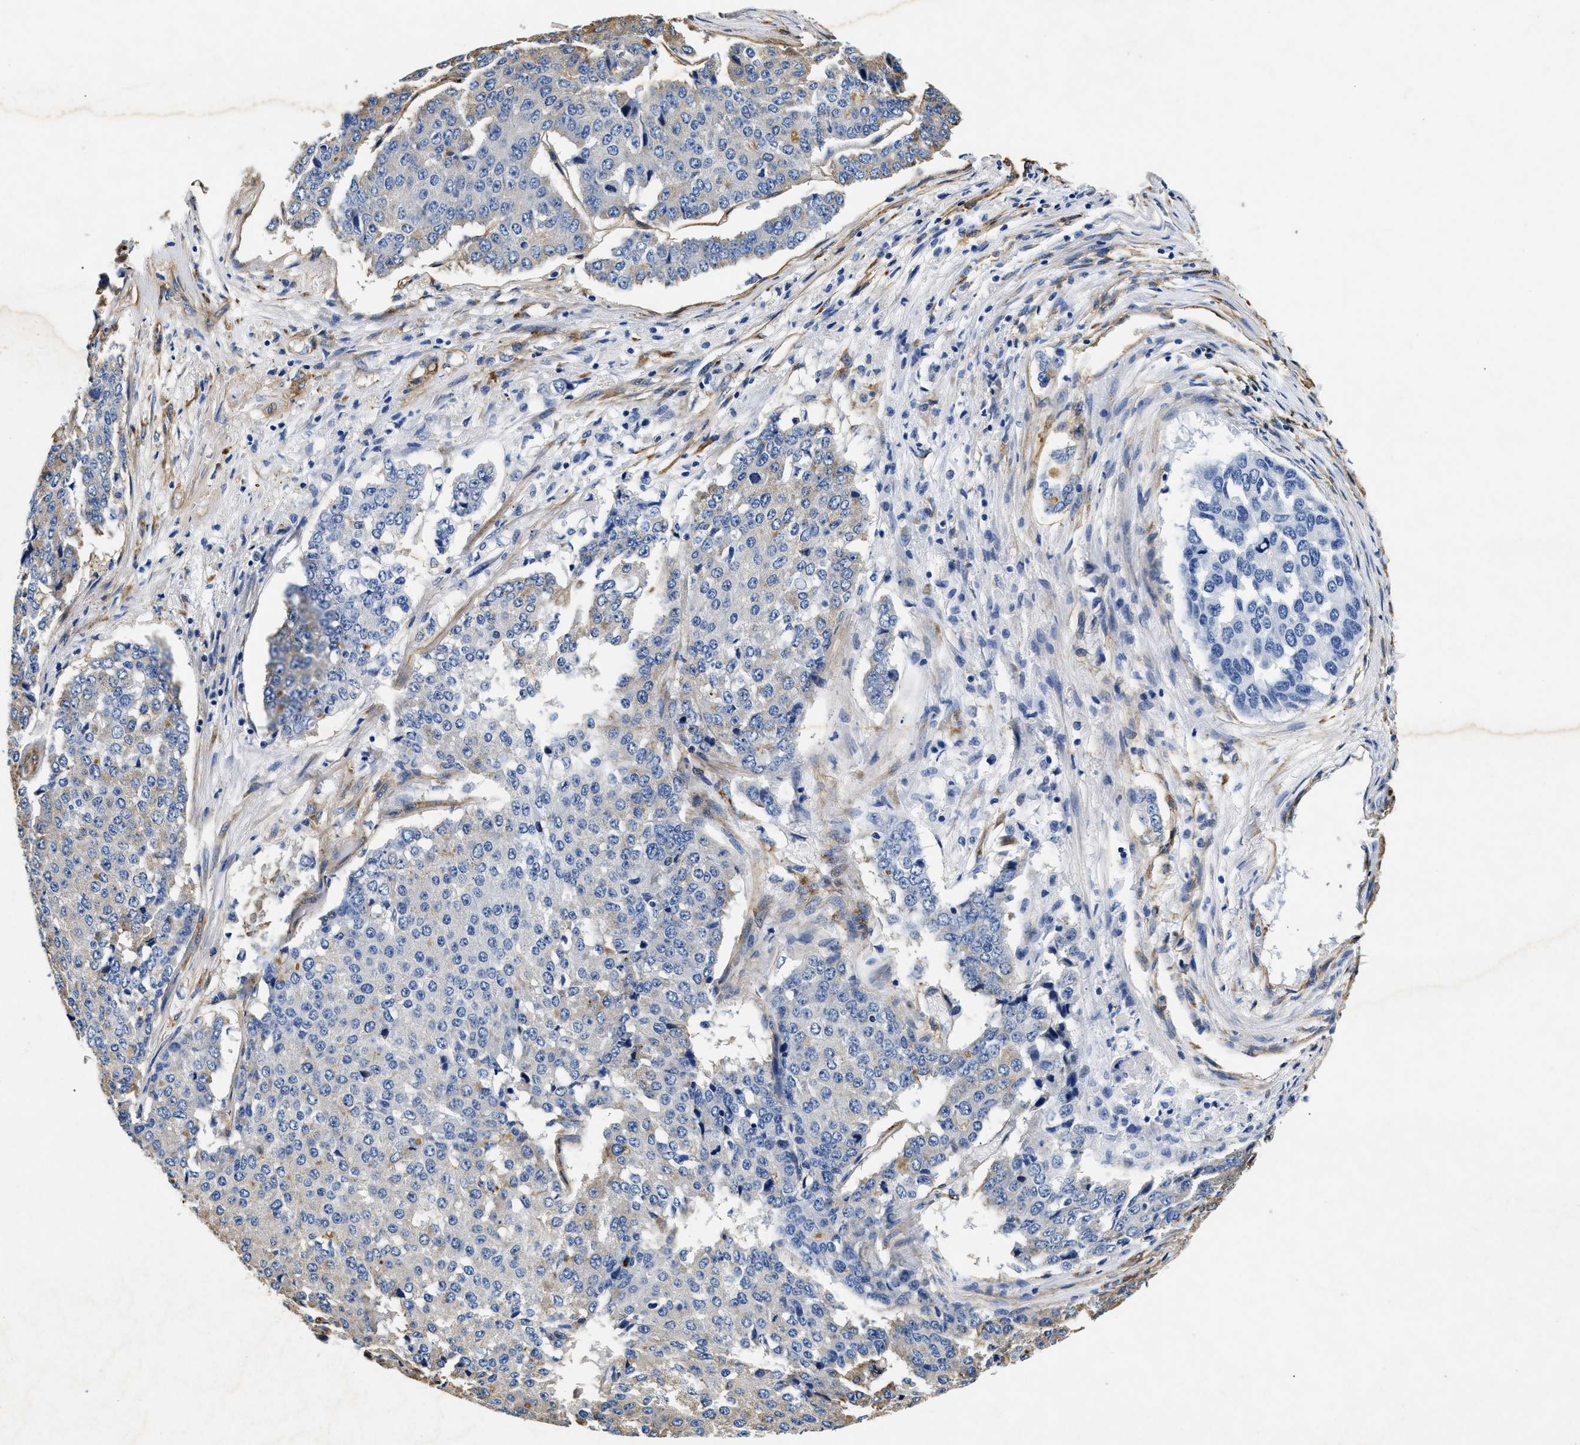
{"staining": {"intensity": "negative", "quantity": "none", "location": "none"}, "tissue": "pancreatic cancer", "cell_type": "Tumor cells", "image_type": "cancer", "snomed": [{"axis": "morphology", "description": "Adenocarcinoma, NOS"}, {"axis": "topography", "description": "Pancreas"}], "caption": "A micrograph of human adenocarcinoma (pancreatic) is negative for staining in tumor cells.", "gene": "LAMA3", "patient": {"sex": "male", "age": 50}}